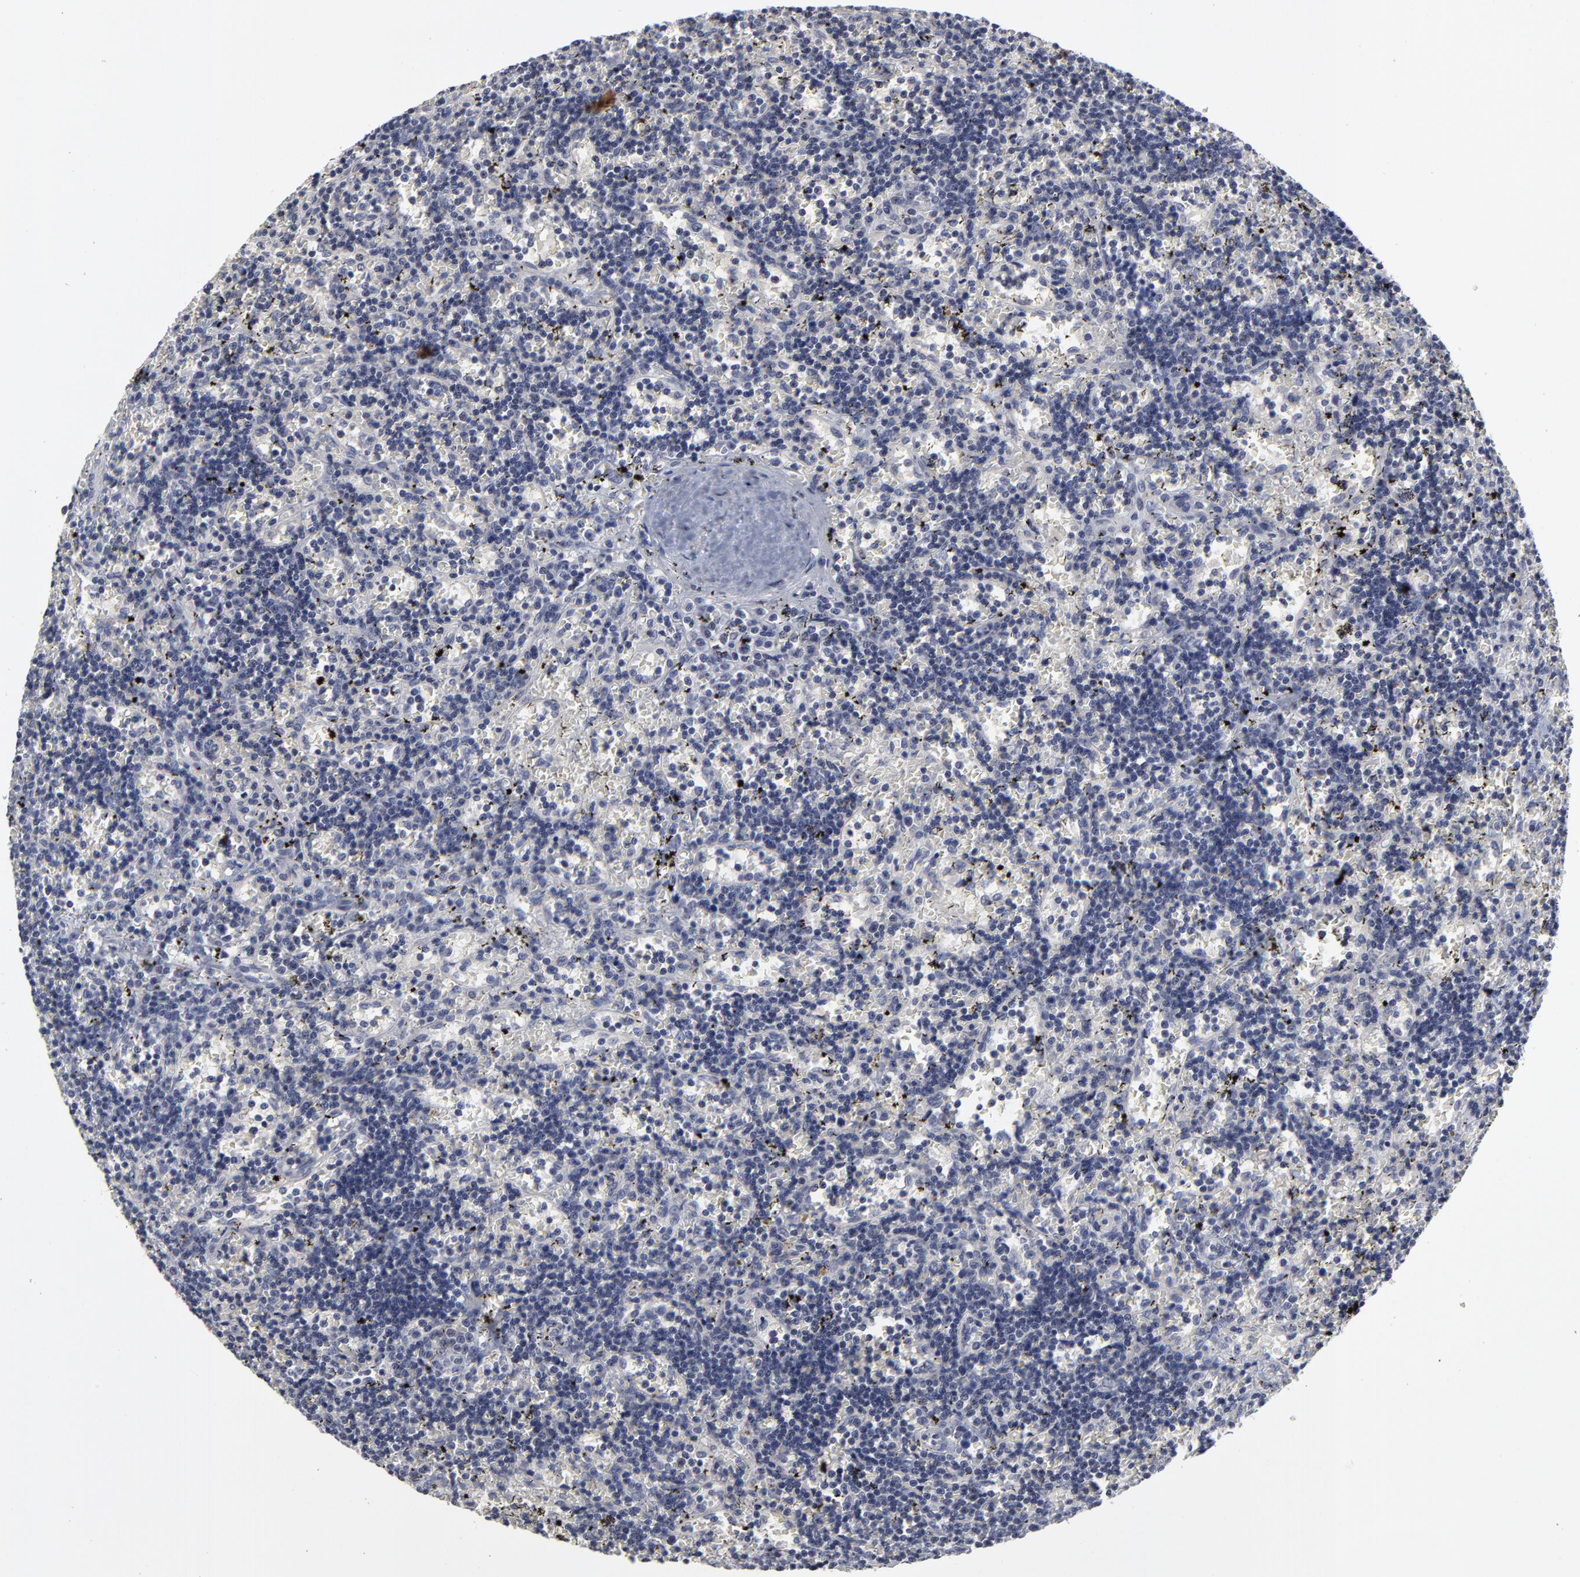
{"staining": {"intensity": "negative", "quantity": "none", "location": "none"}, "tissue": "lymphoma", "cell_type": "Tumor cells", "image_type": "cancer", "snomed": [{"axis": "morphology", "description": "Malignant lymphoma, non-Hodgkin's type, Low grade"}, {"axis": "topography", "description": "Spleen"}], "caption": "Tumor cells are negative for protein expression in human low-grade malignant lymphoma, non-Hodgkin's type.", "gene": "MAGEA10", "patient": {"sex": "male", "age": 60}}